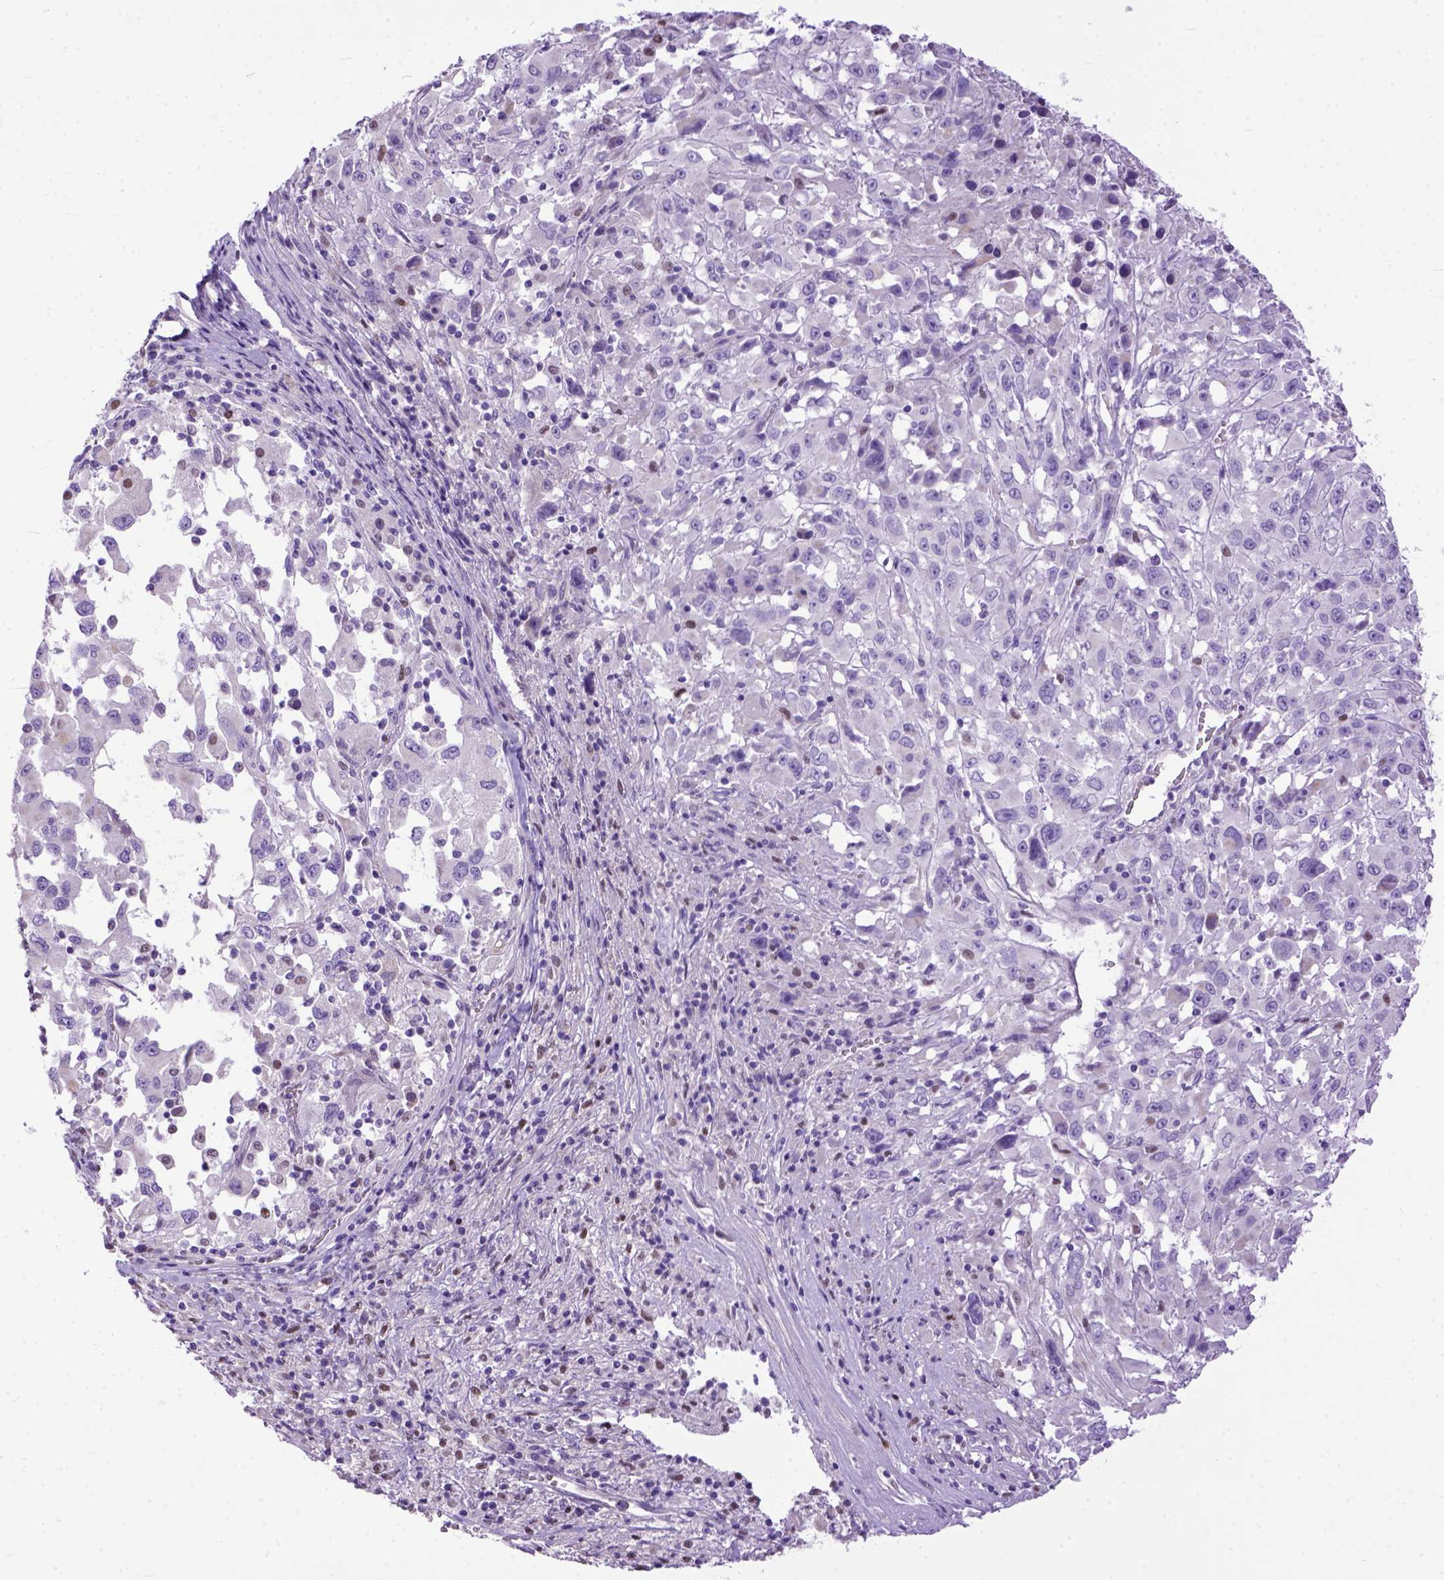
{"staining": {"intensity": "negative", "quantity": "none", "location": "none"}, "tissue": "melanoma", "cell_type": "Tumor cells", "image_type": "cancer", "snomed": [{"axis": "morphology", "description": "Malignant melanoma, Metastatic site"}, {"axis": "topography", "description": "Soft tissue"}], "caption": "An image of human melanoma is negative for staining in tumor cells.", "gene": "CRB1", "patient": {"sex": "male", "age": 50}}